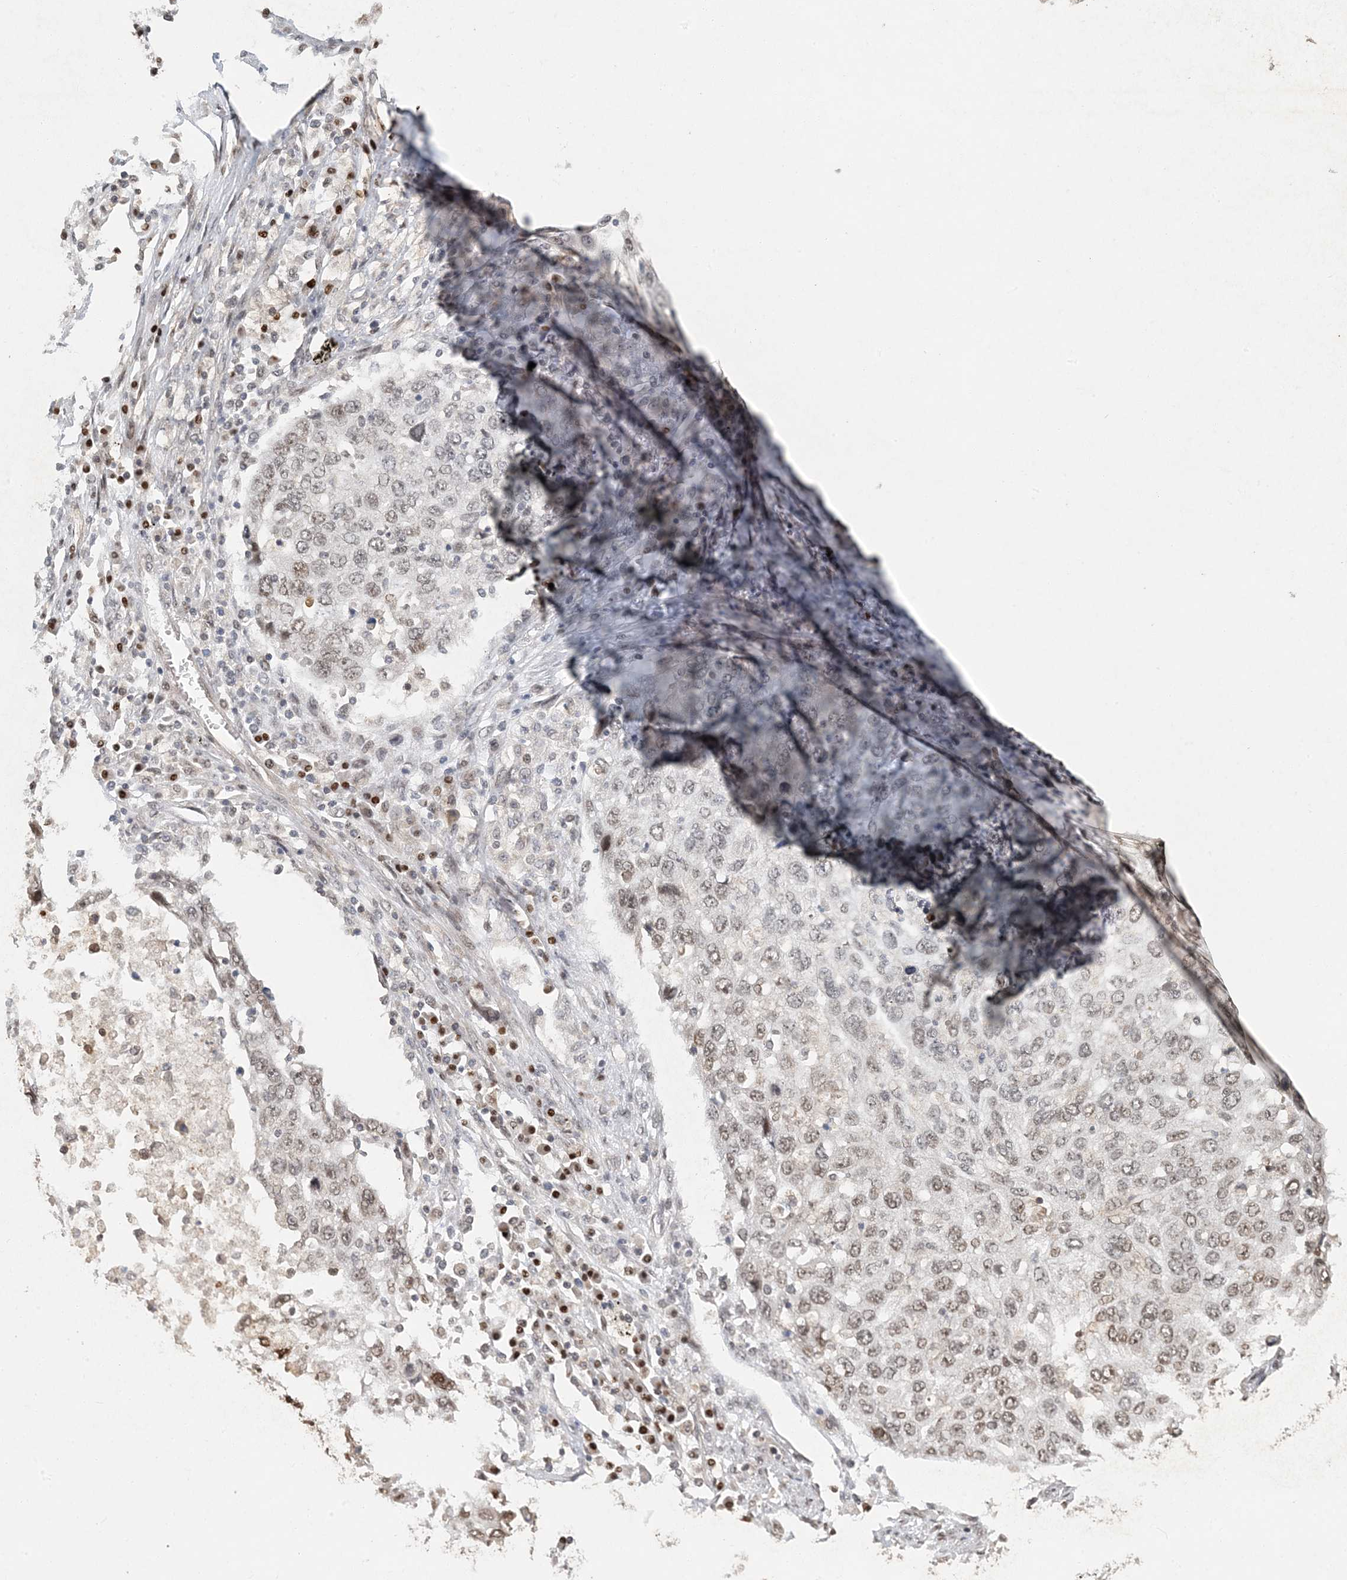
{"staining": {"intensity": "weak", "quantity": ">75%", "location": "nuclear"}, "tissue": "lung cancer", "cell_type": "Tumor cells", "image_type": "cancer", "snomed": [{"axis": "morphology", "description": "Squamous cell carcinoma, NOS"}, {"axis": "topography", "description": "Lung"}], "caption": "Immunohistochemical staining of lung squamous cell carcinoma demonstrates low levels of weak nuclear staining in approximately >75% of tumor cells.", "gene": "ATP13A2", "patient": {"sex": "female", "age": 63}}